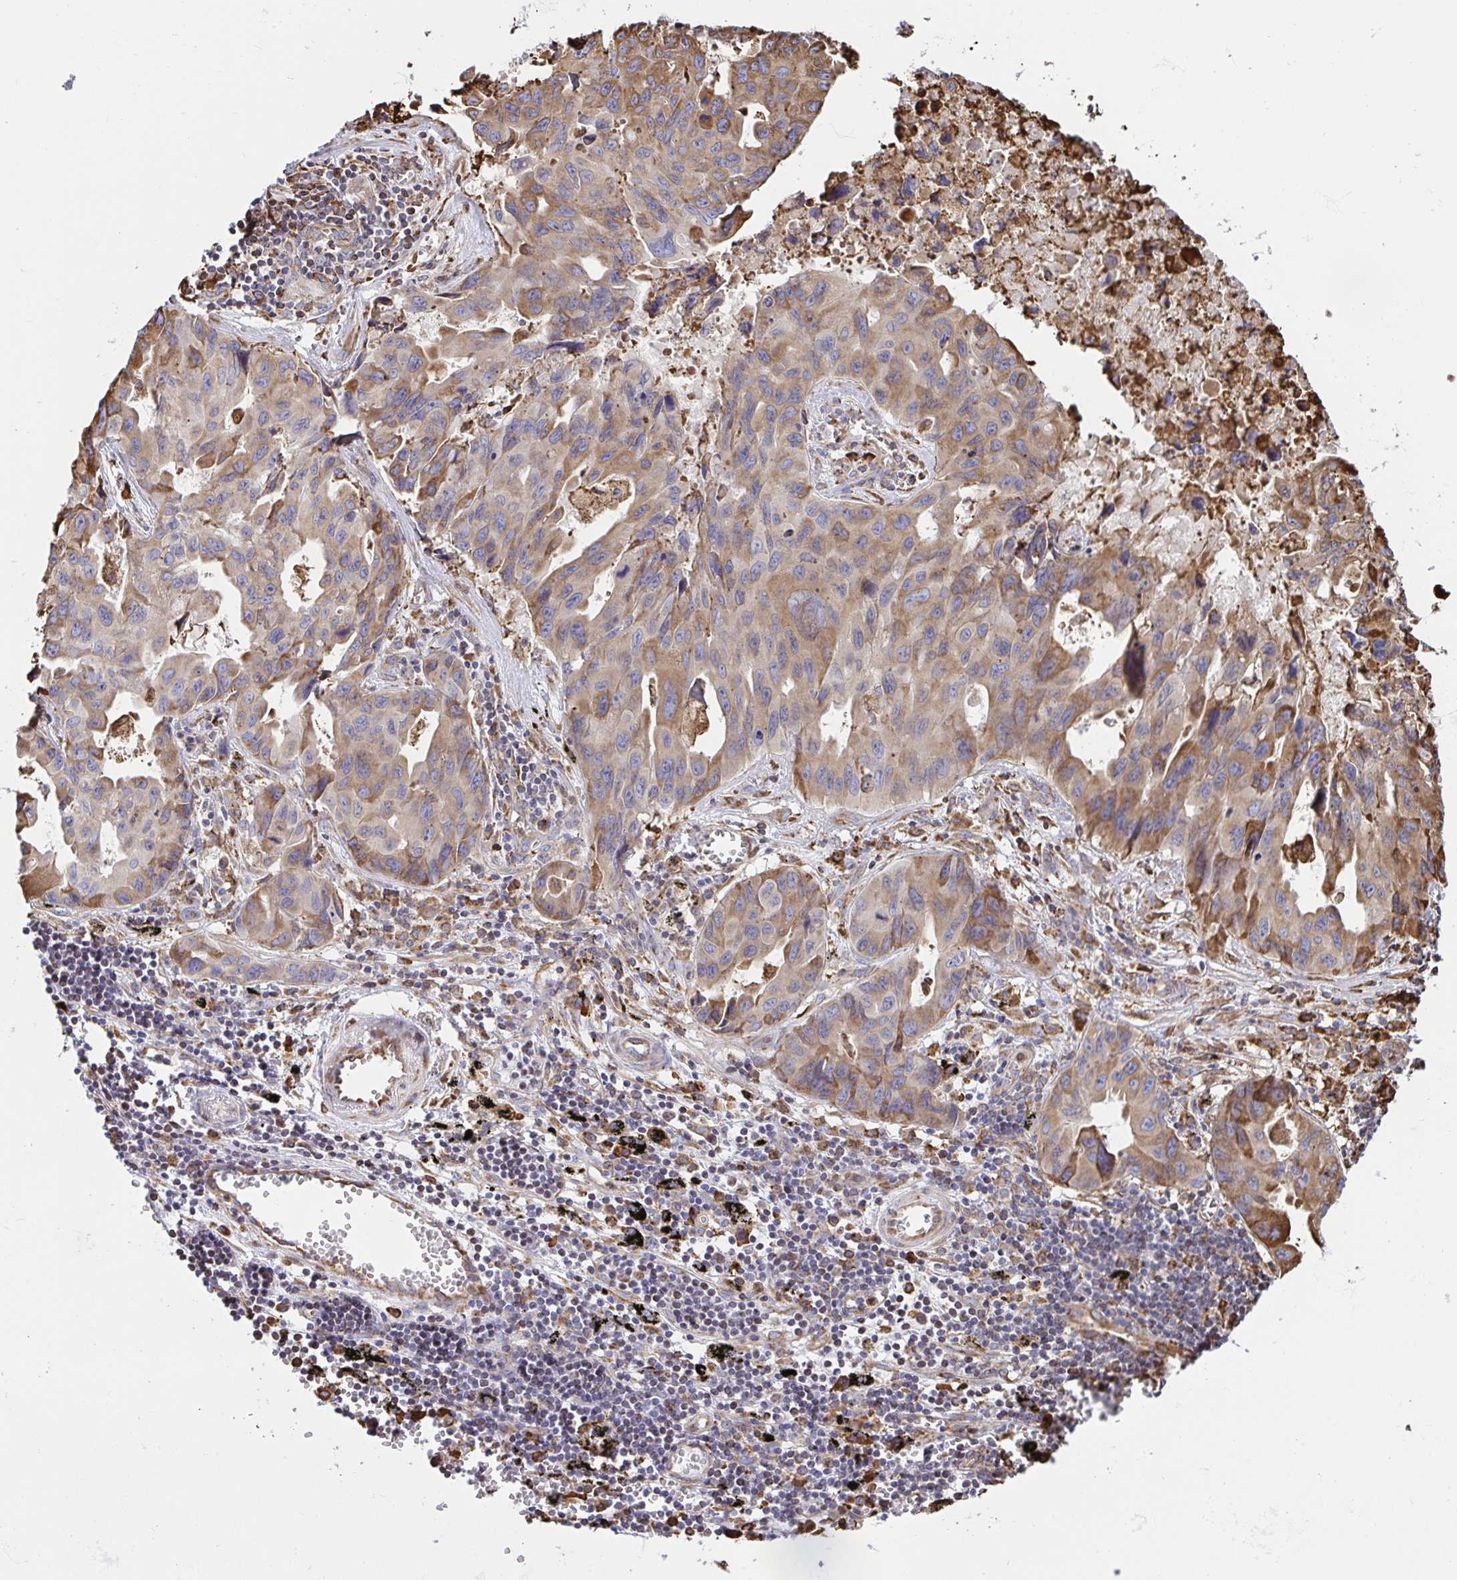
{"staining": {"intensity": "moderate", "quantity": "25%-75%", "location": "cytoplasmic/membranous"}, "tissue": "lung cancer", "cell_type": "Tumor cells", "image_type": "cancer", "snomed": [{"axis": "morphology", "description": "Adenocarcinoma, NOS"}, {"axis": "topography", "description": "Lymph node"}, {"axis": "topography", "description": "Lung"}], "caption": "A micrograph showing moderate cytoplasmic/membranous expression in approximately 25%-75% of tumor cells in lung cancer (adenocarcinoma), as visualized by brown immunohistochemical staining.", "gene": "CLGN", "patient": {"sex": "male", "age": 64}}